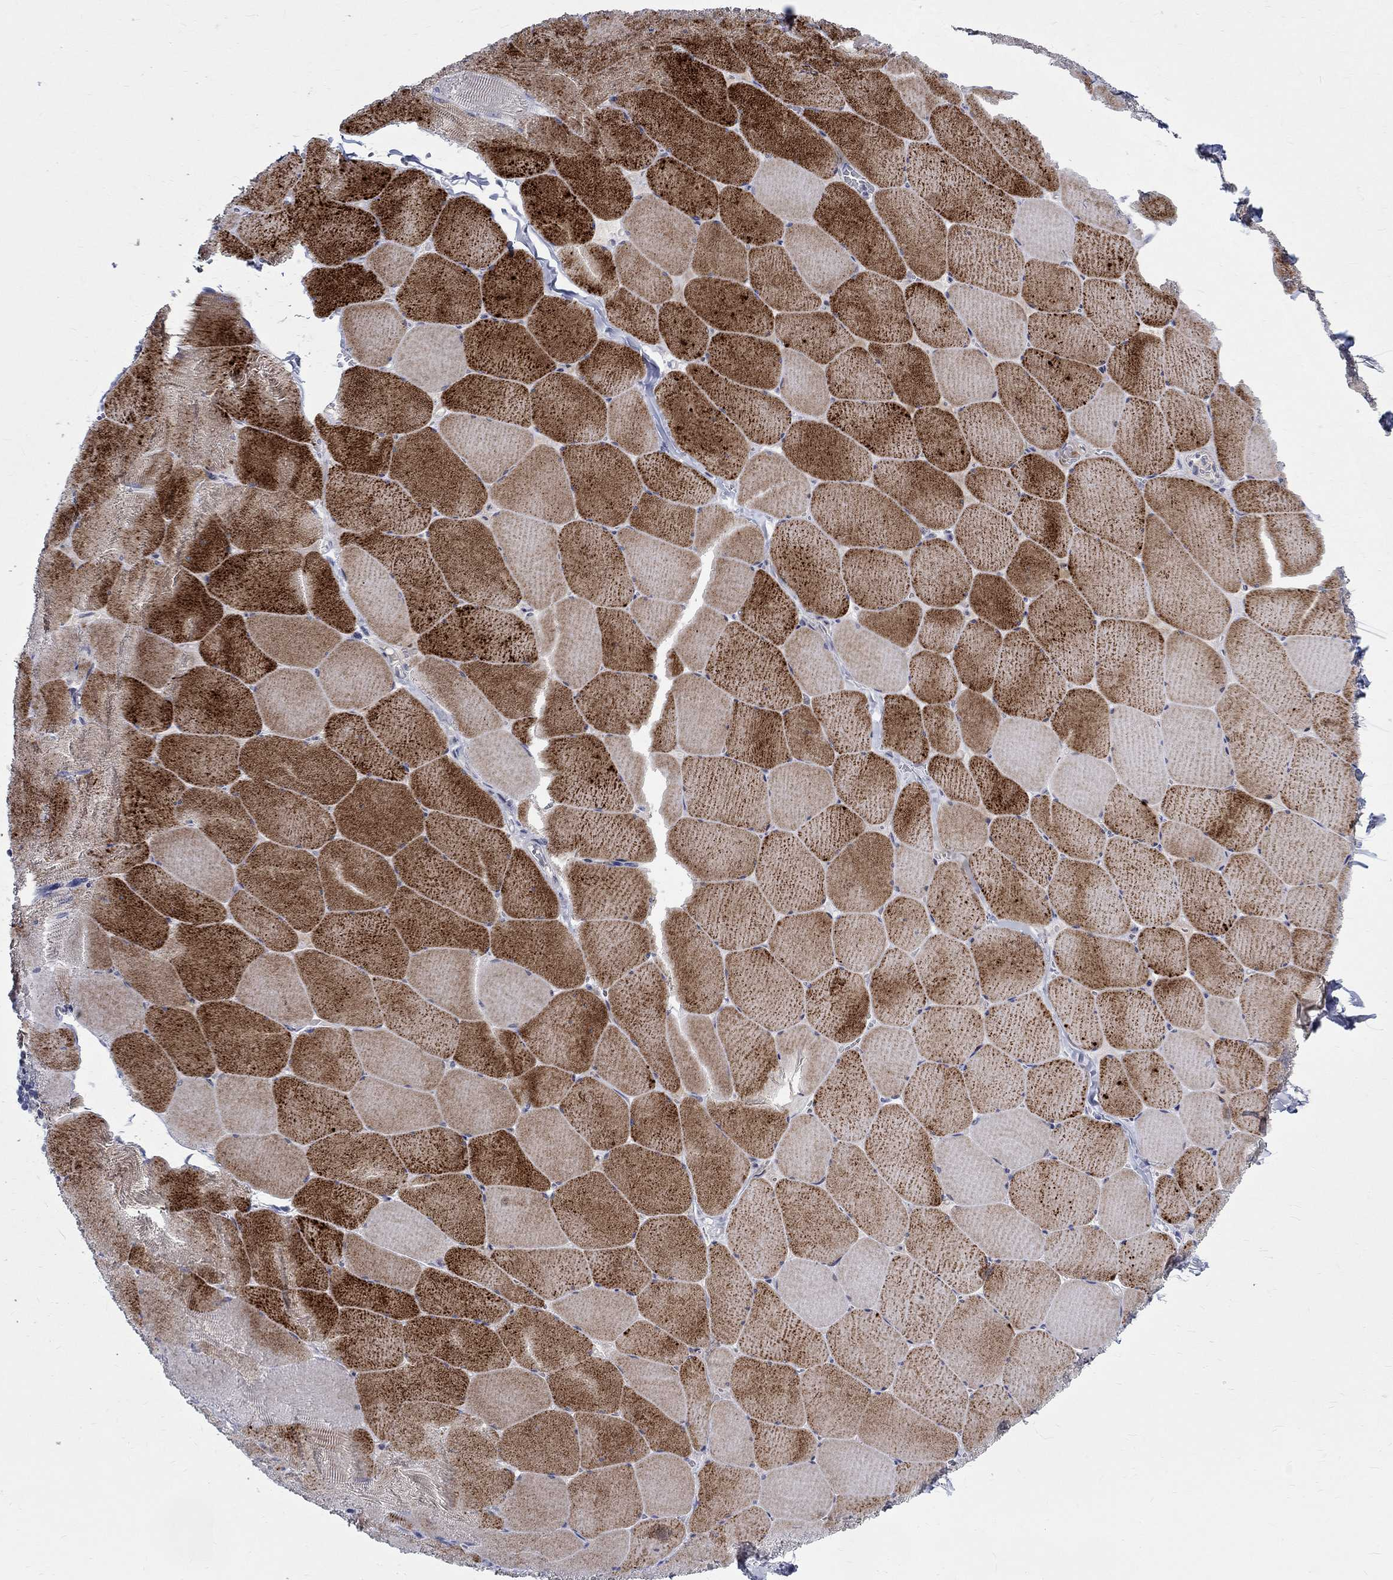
{"staining": {"intensity": "strong", "quantity": "25%-75%", "location": "cytoplasmic/membranous"}, "tissue": "skeletal muscle", "cell_type": "Myocytes", "image_type": "normal", "snomed": [{"axis": "morphology", "description": "Normal tissue, NOS"}, {"axis": "morphology", "description": "Malignant melanoma, Metastatic site"}, {"axis": "topography", "description": "Skeletal muscle"}], "caption": "The micrograph reveals staining of normal skeletal muscle, revealing strong cytoplasmic/membranous protein staining (brown color) within myocytes. (Brightfield microscopy of DAB IHC at high magnification).", "gene": "CETN1", "patient": {"sex": "male", "age": 50}}